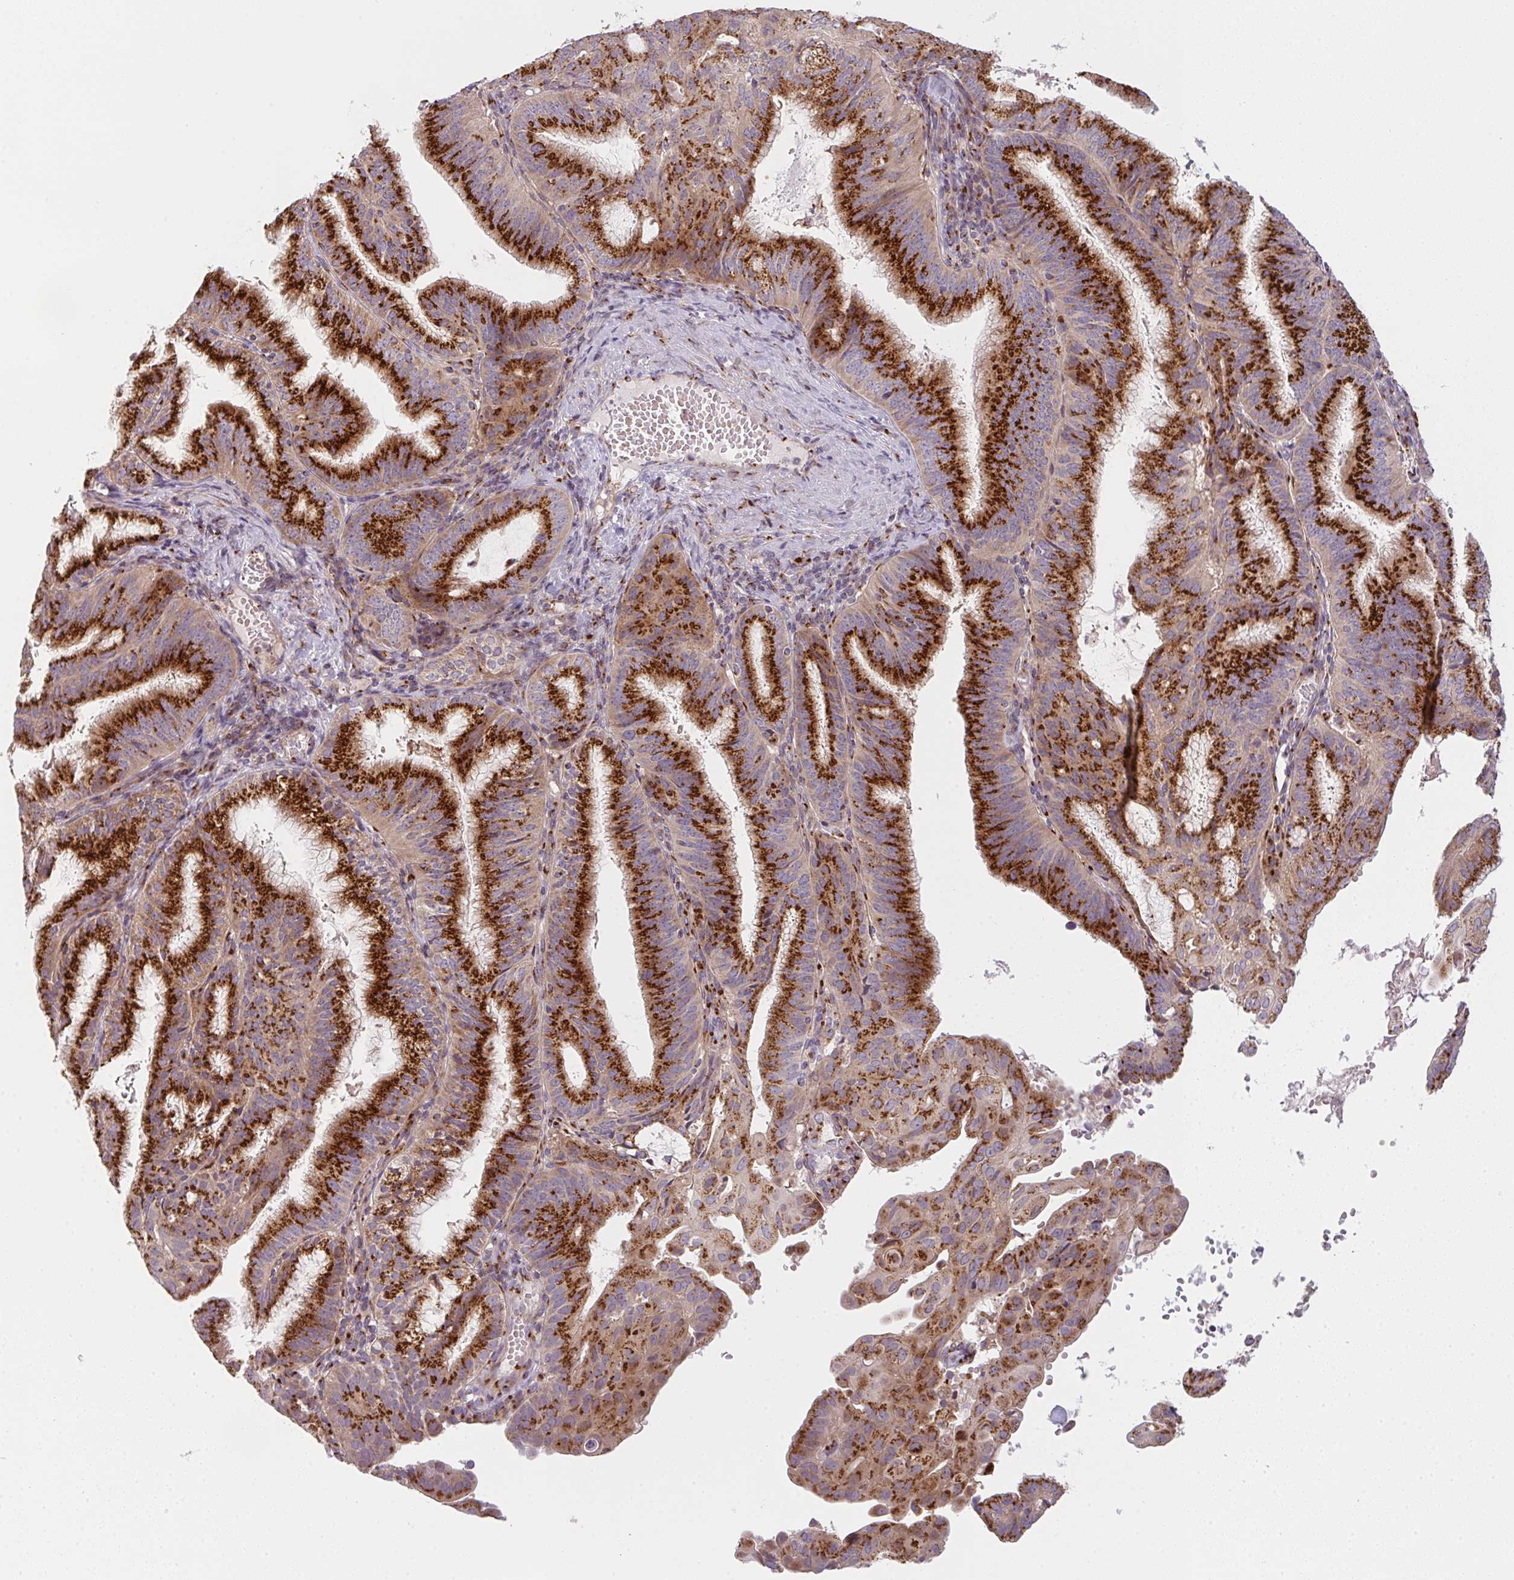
{"staining": {"intensity": "strong", "quantity": ">75%", "location": "cytoplasmic/membranous"}, "tissue": "endometrial cancer", "cell_type": "Tumor cells", "image_type": "cancer", "snomed": [{"axis": "morphology", "description": "Adenocarcinoma, NOS"}, {"axis": "topography", "description": "Endometrium"}], "caption": "Endometrial adenocarcinoma was stained to show a protein in brown. There is high levels of strong cytoplasmic/membranous expression in about >75% of tumor cells. (DAB (3,3'-diaminobenzidine) IHC with brightfield microscopy, high magnification).", "gene": "GVQW3", "patient": {"sex": "female", "age": 49}}